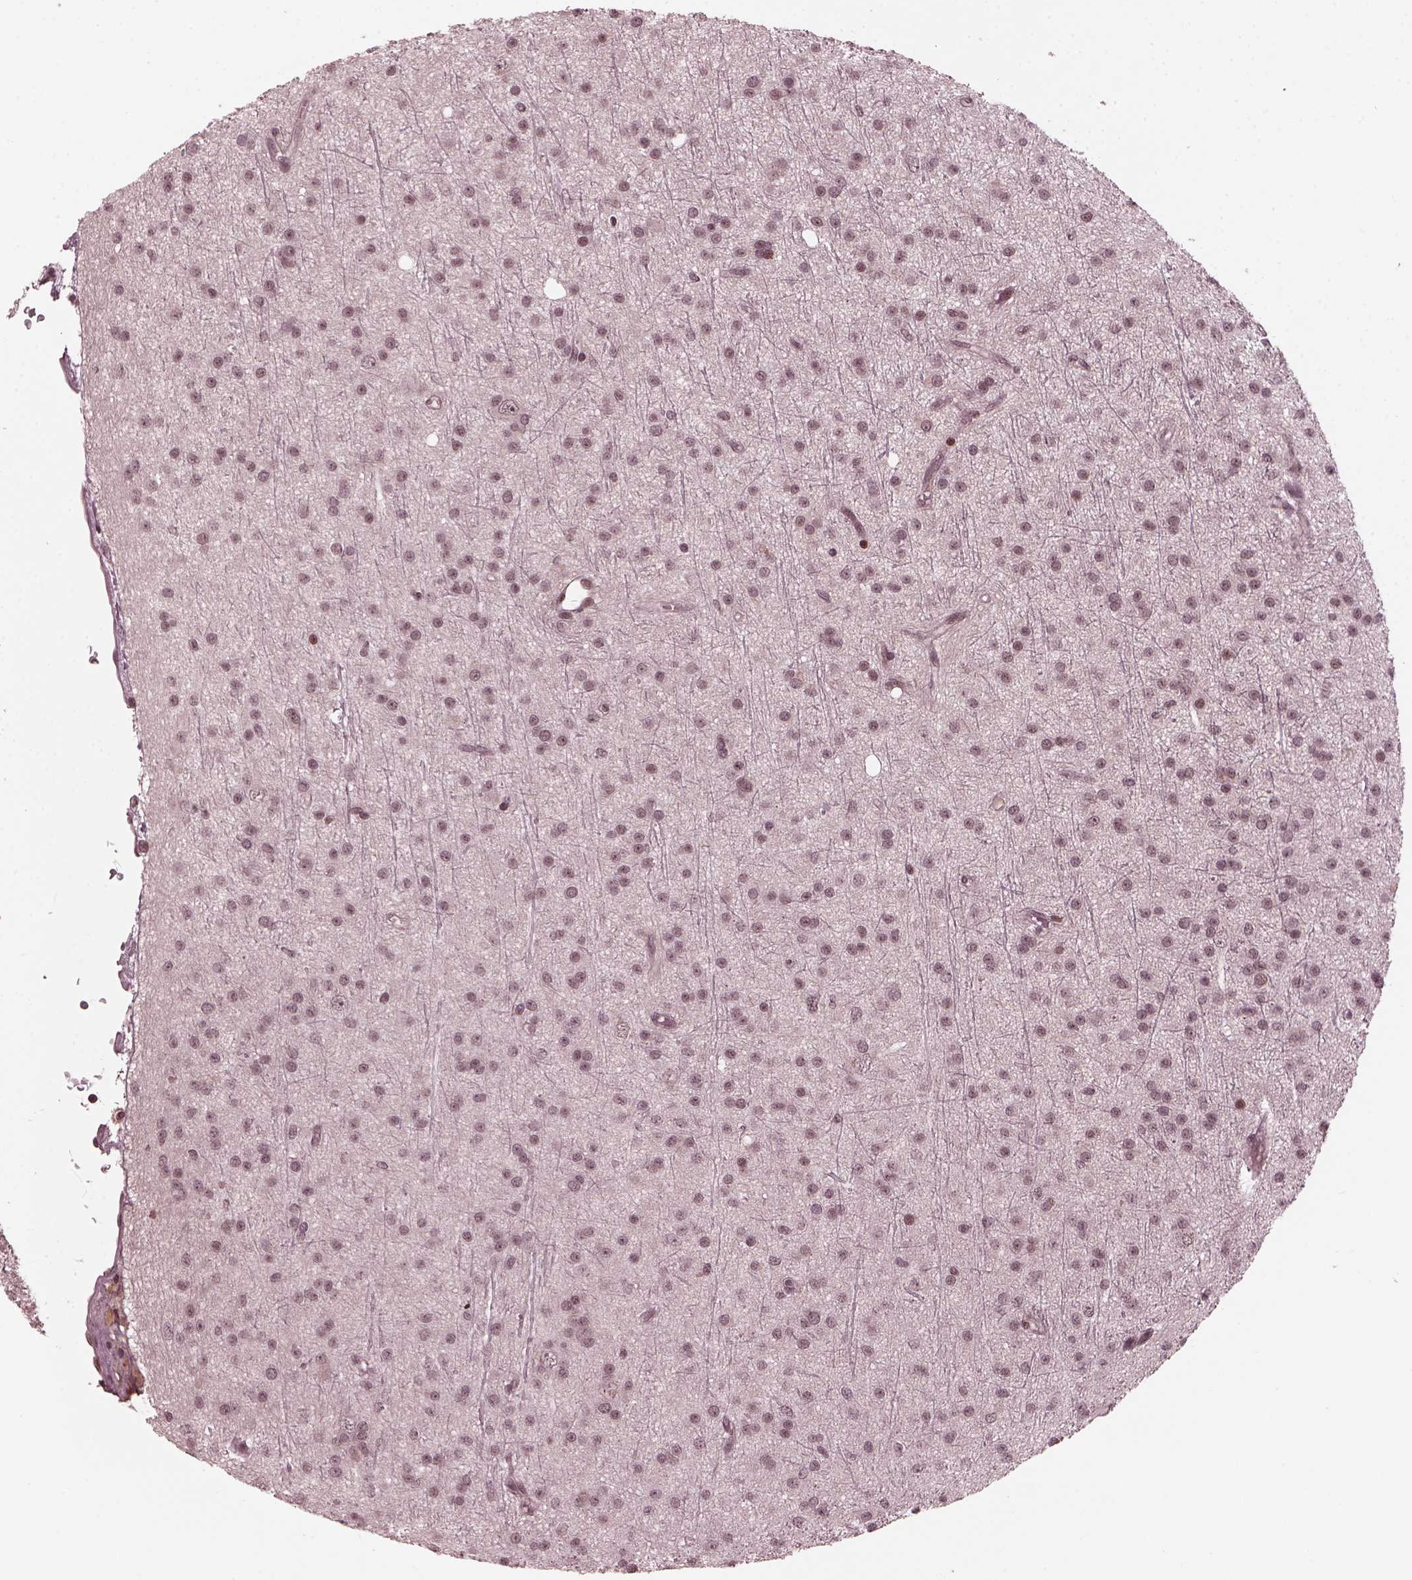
{"staining": {"intensity": "negative", "quantity": "none", "location": "none"}, "tissue": "glioma", "cell_type": "Tumor cells", "image_type": "cancer", "snomed": [{"axis": "morphology", "description": "Glioma, malignant, Low grade"}, {"axis": "topography", "description": "Brain"}], "caption": "The histopathology image demonstrates no significant staining in tumor cells of malignant low-grade glioma.", "gene": "TRIB3", "patient": {"sex": "male", "age": 27}}